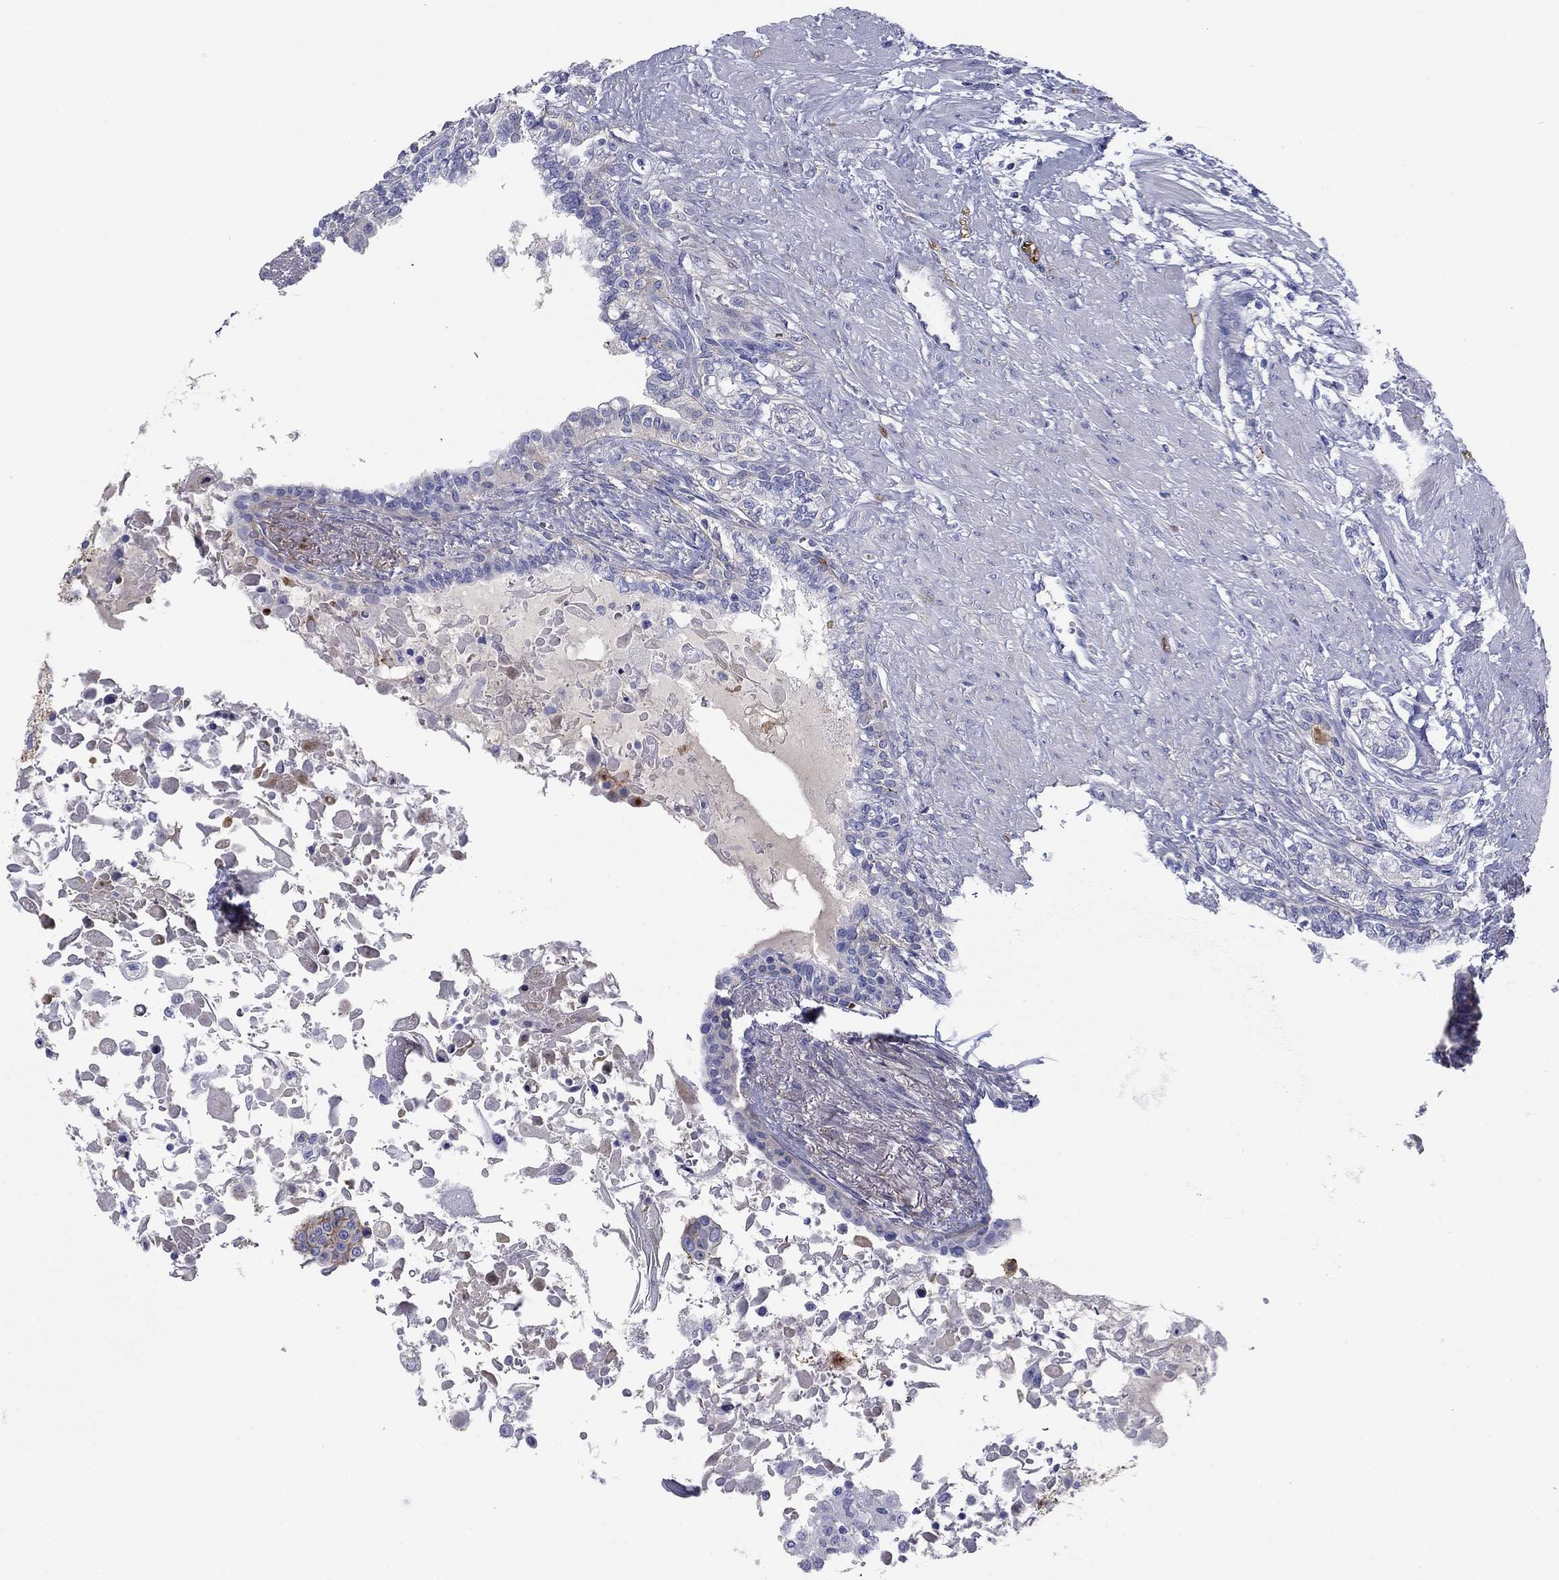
{"staining": {"intensity": "negative", "quantity": "none", "location": "none"}, "tissue": "seminal vesicle", "cell_type": "Glandular cells", "image_type": "normal", "snomed": [{"axis": "morphology", "description": "Normal tissue, NOS"}, {"axis": "morphology", "description": "Urothelial carcinoma, NOS"}, {"axis": "topography", "description": "Urinary bladder"}, {"axis": "topography", "description": "Seminal veicle"}], "caption": "This is an immunohistochemistry histopathology image of benign seminal vesicle. There is no expression in glandular cells.", "gene": "GPC1", "patient": {"sex": "male", "age": 76}}